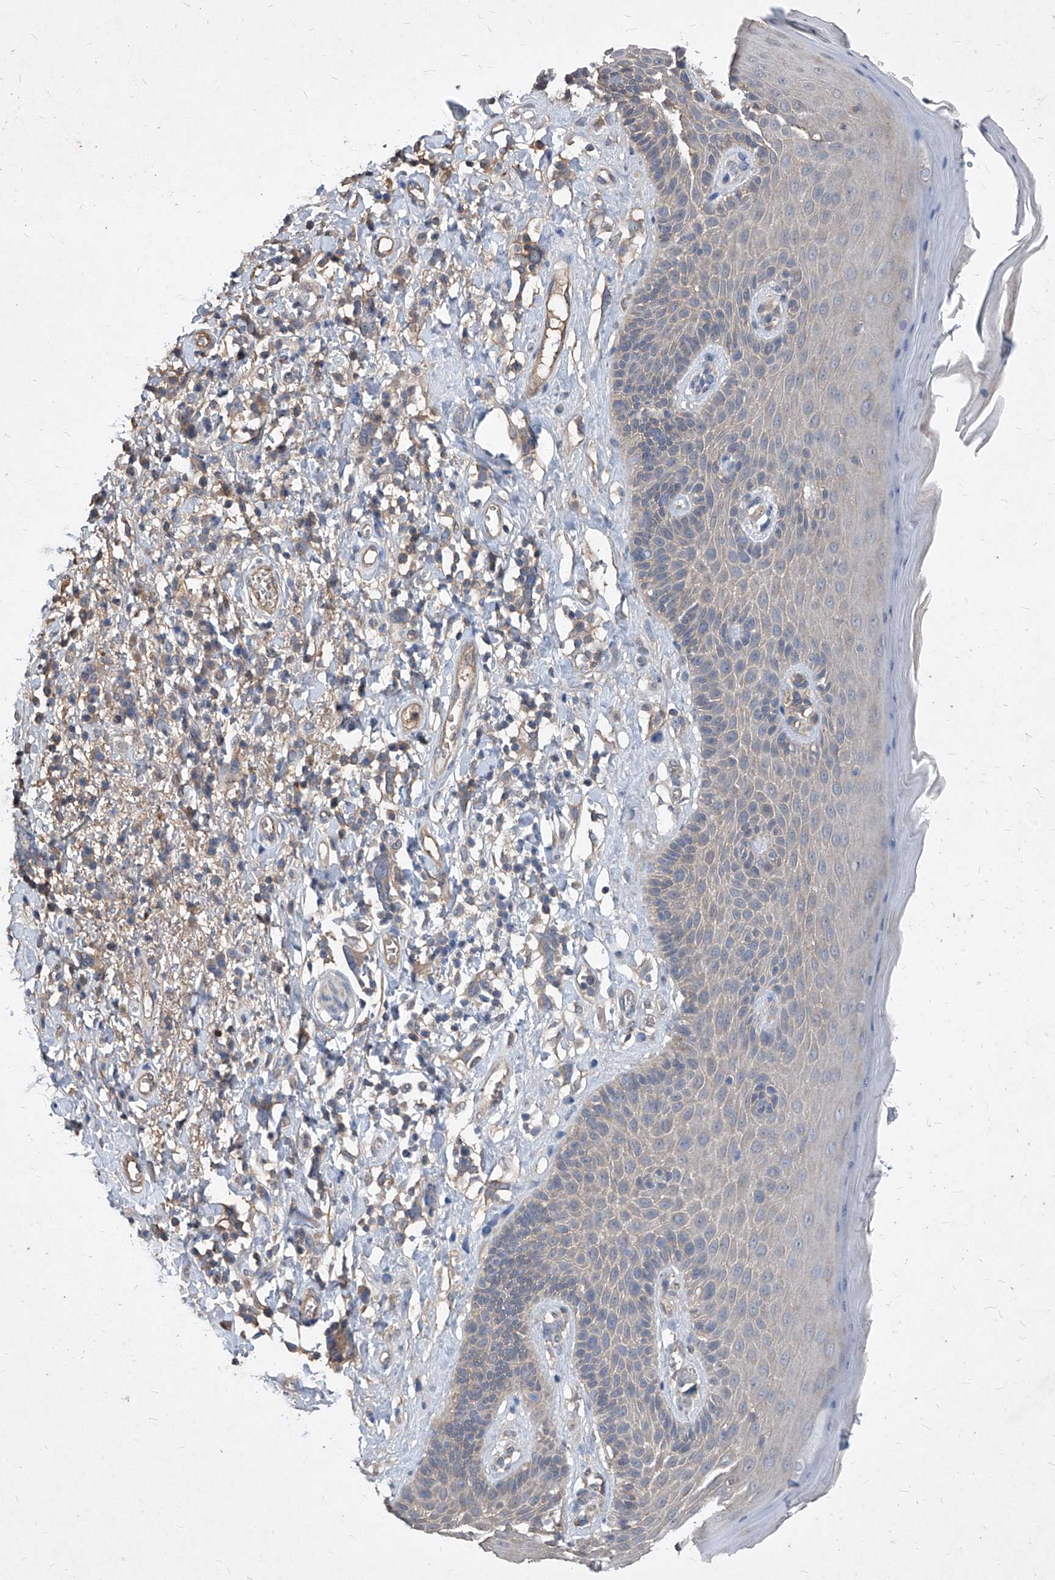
{"staining": {"intensity": "moderate", "quantity": "<25%", "location": "cytoplasmic/membranous"}, "tissue": "skin", "cell_type": "Epidermal cells", "image_type": "normal", "snomed": [{"axis": "morphology", "description": "Normal tissue, NOS"}, {"axis": "topography", "description": "Anal"}], "caption": "Protein staining by immunohistochemistry (IHC) shows moderate cytoplasmic/membranous expression in about <25% of epidermal cells in benign skin.", "gene": "SYNGR1", "patient": {"sex": "male", "age": 69}}